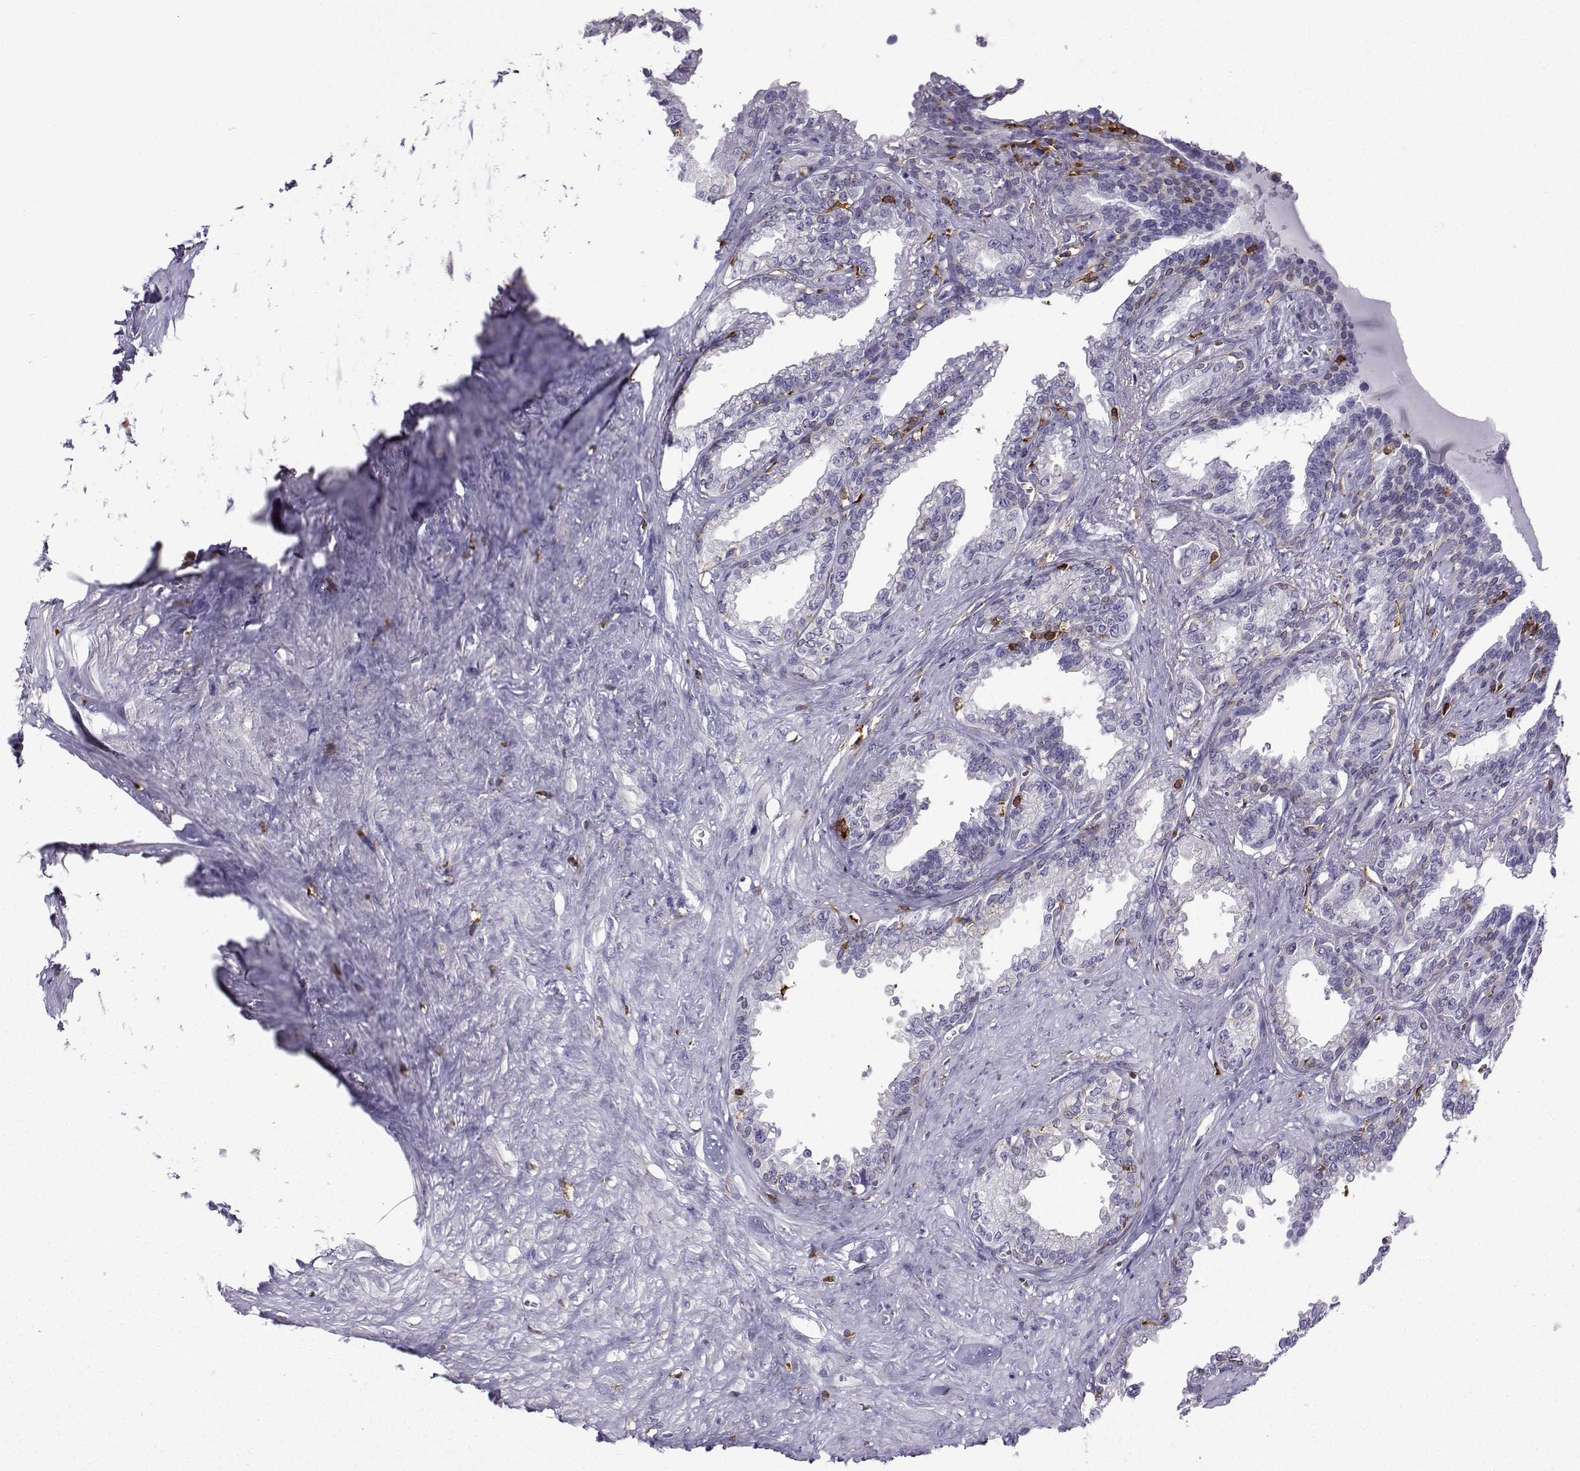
{"staining": {"intensity": "negative", "quantity": "none", "location": "none"}, "tissue": "seminal vesicle", "cell_type": "Glandular cells", "image_type": "normal", "snomed": [{"axis": "morphology", "description": "Normal tissue, NOS"}, {"axis": "morphology", "description": "Urothelial carcinoma, NOS"}, {"axis": "topography", "description": "Urinary bladder"}, {"axis": "topography", "description": "Seminal veicle"}], "caption": "IHC photomicrograph of normal seminal vesicle: human seminal vesicle stained with DAB (3,3'-diaminobenzidine) demonstrates no significant protein positivity in glandular cells.", "gene": "DOCK10", "patient": {"sex": "male", "age": 76}}